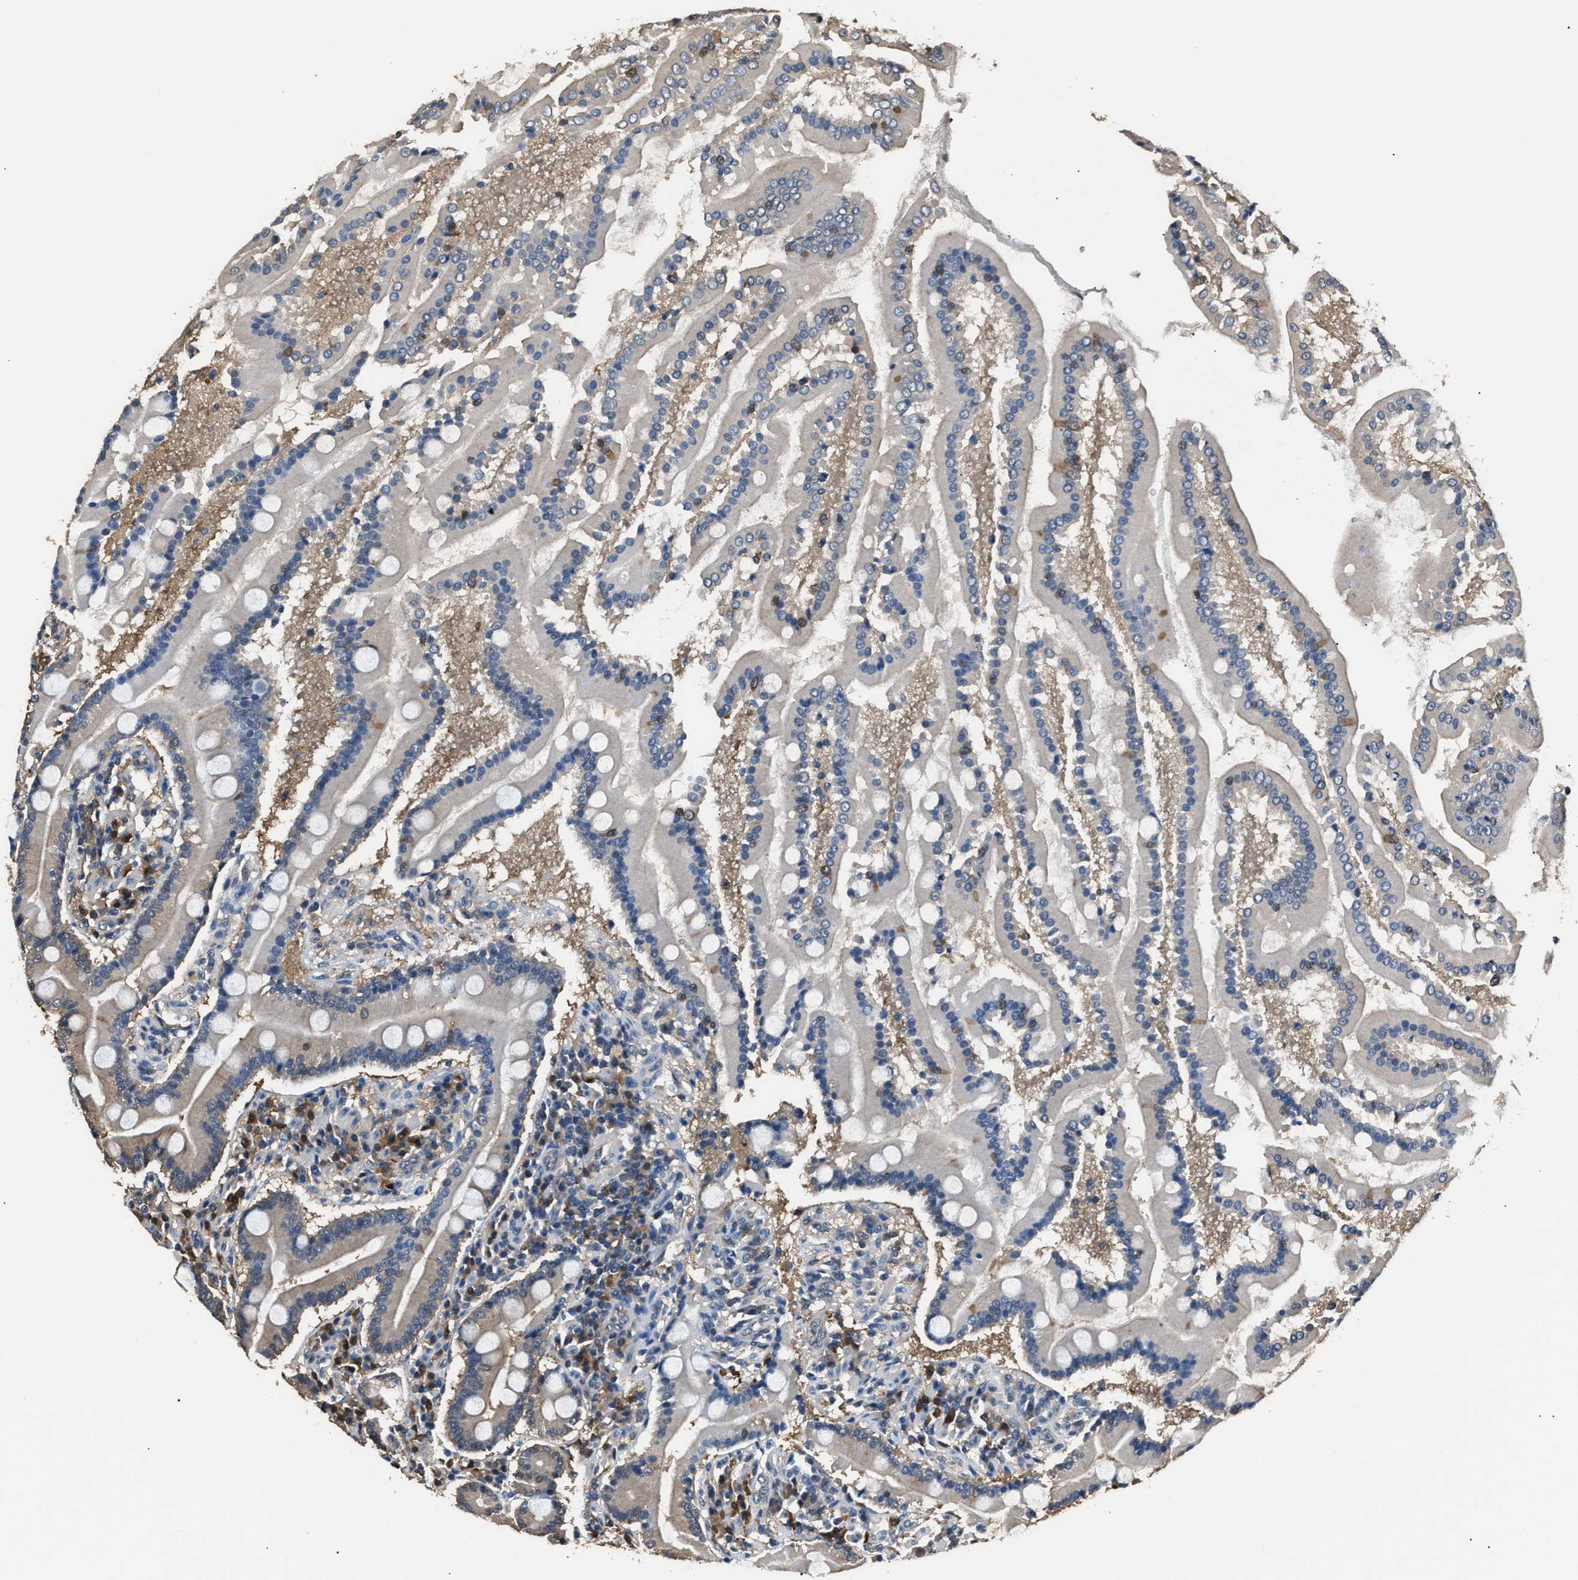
{"staining": {"intensity": "negative", "quantity": "none", "location": "none"}, "tissue": "duodenum", "cell_type": "Glandular cells", "image_type": "normal", "snomed": [{"axis": "morphology", "description": "Normal tissue, NOS"}, {"axis": "topography", "description": "Duodenum"}], "caption": "Protein analysis of unremarkable duodenum shows no significant staining in glandular cells.", "gene": "GSTP1", "patient": {"sex": "male", "age": 50}}